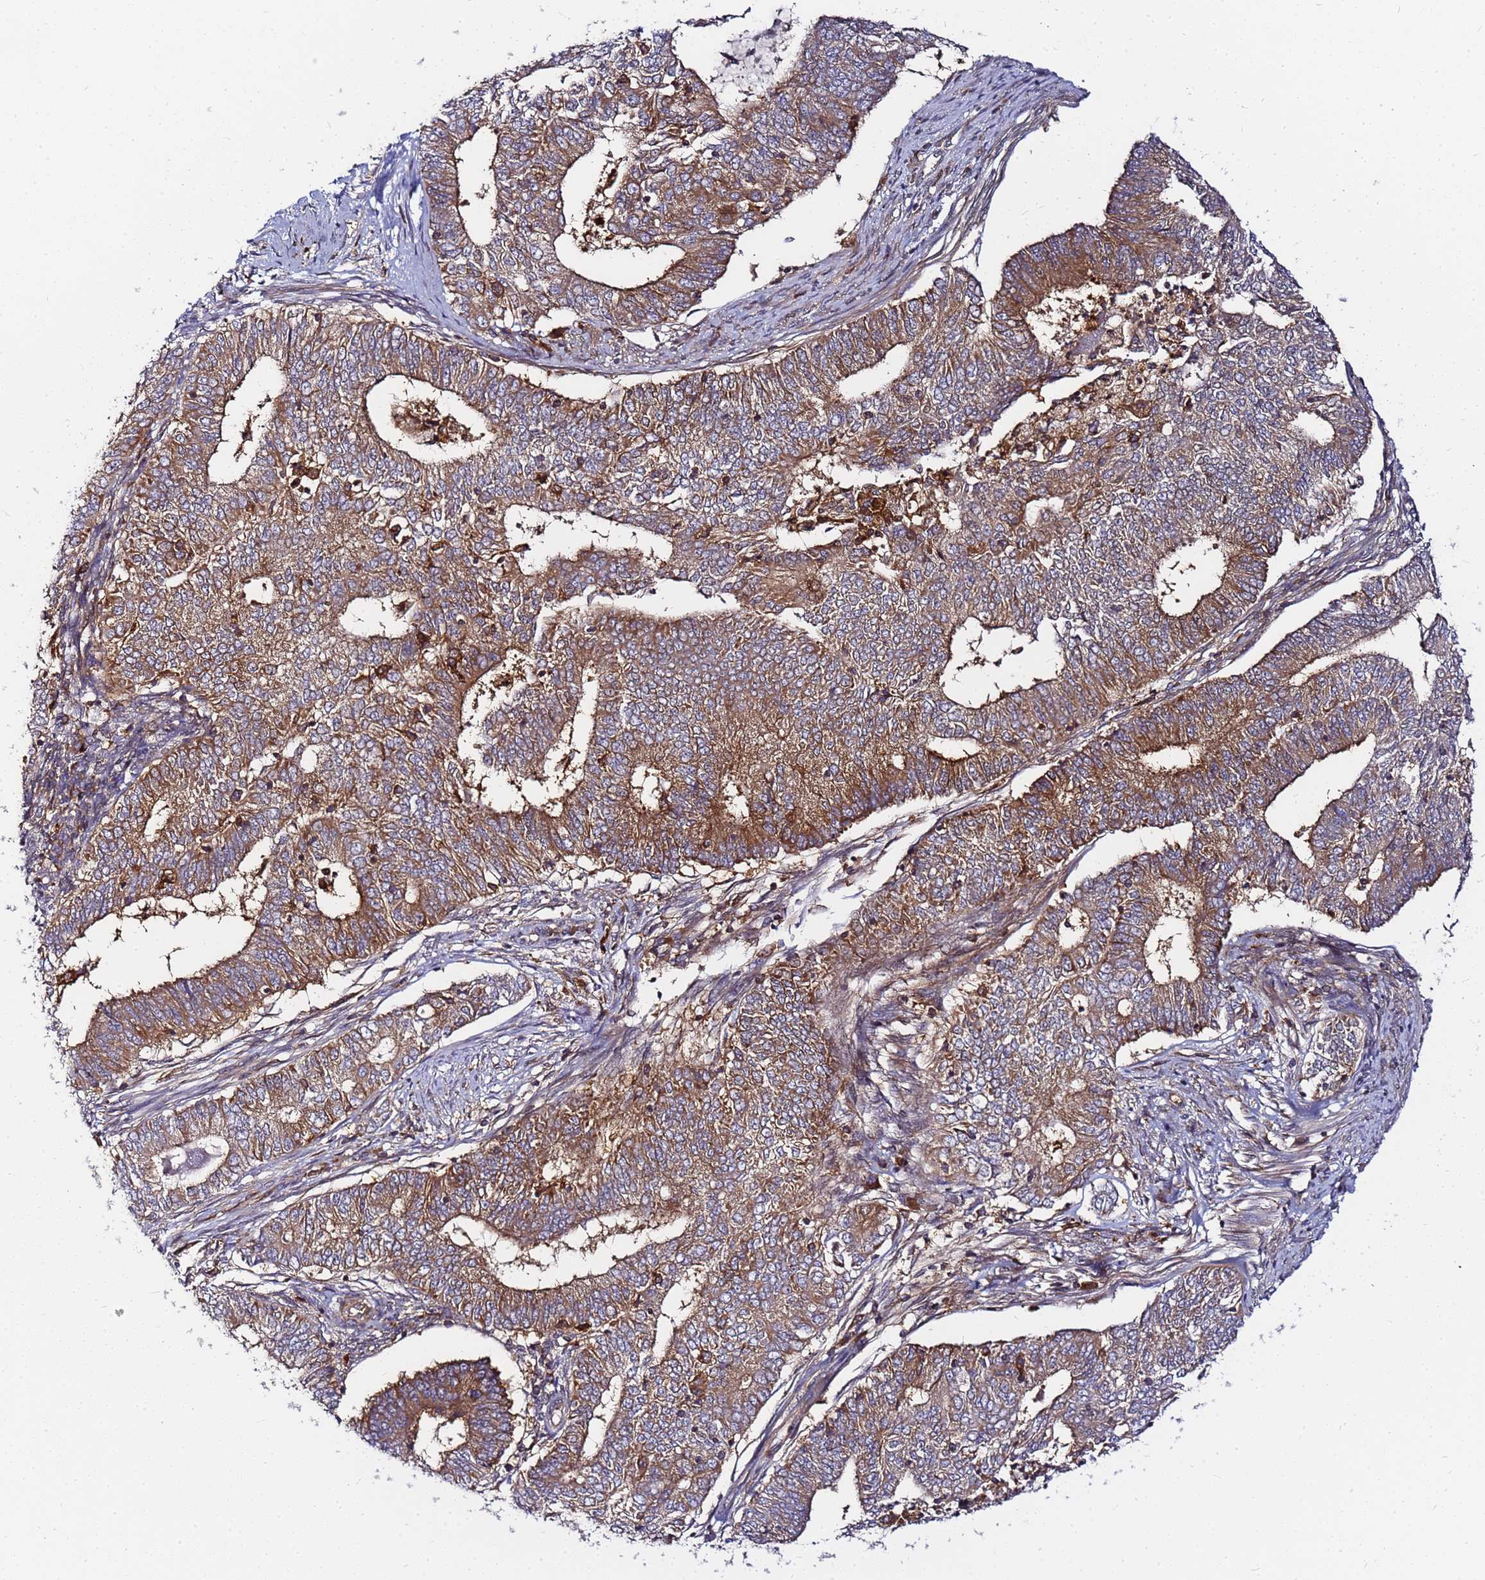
{"staining": {"intensity": "moderate", "quantity": ">75%", "location": "cytoplasmic/membranous"}, "tissue": "endometrial cancer", "cell_type": "Tumor cells", "image_type": "cancer", "snomed": [{"axis": "morphology", "description": "Adenocarcinoma, NOS"}, {"axis": "topography", "description": "Endometrium"}], "caption": "Immunohistochemical staining of endometrial cancer (adenocarcinoma) displays medium levels of moderate cytoplasmic/membranous protein expression in approximately >75% of tumor cells.", "gene": "CHM", "patient": {"sex": "female", "age": 62}}